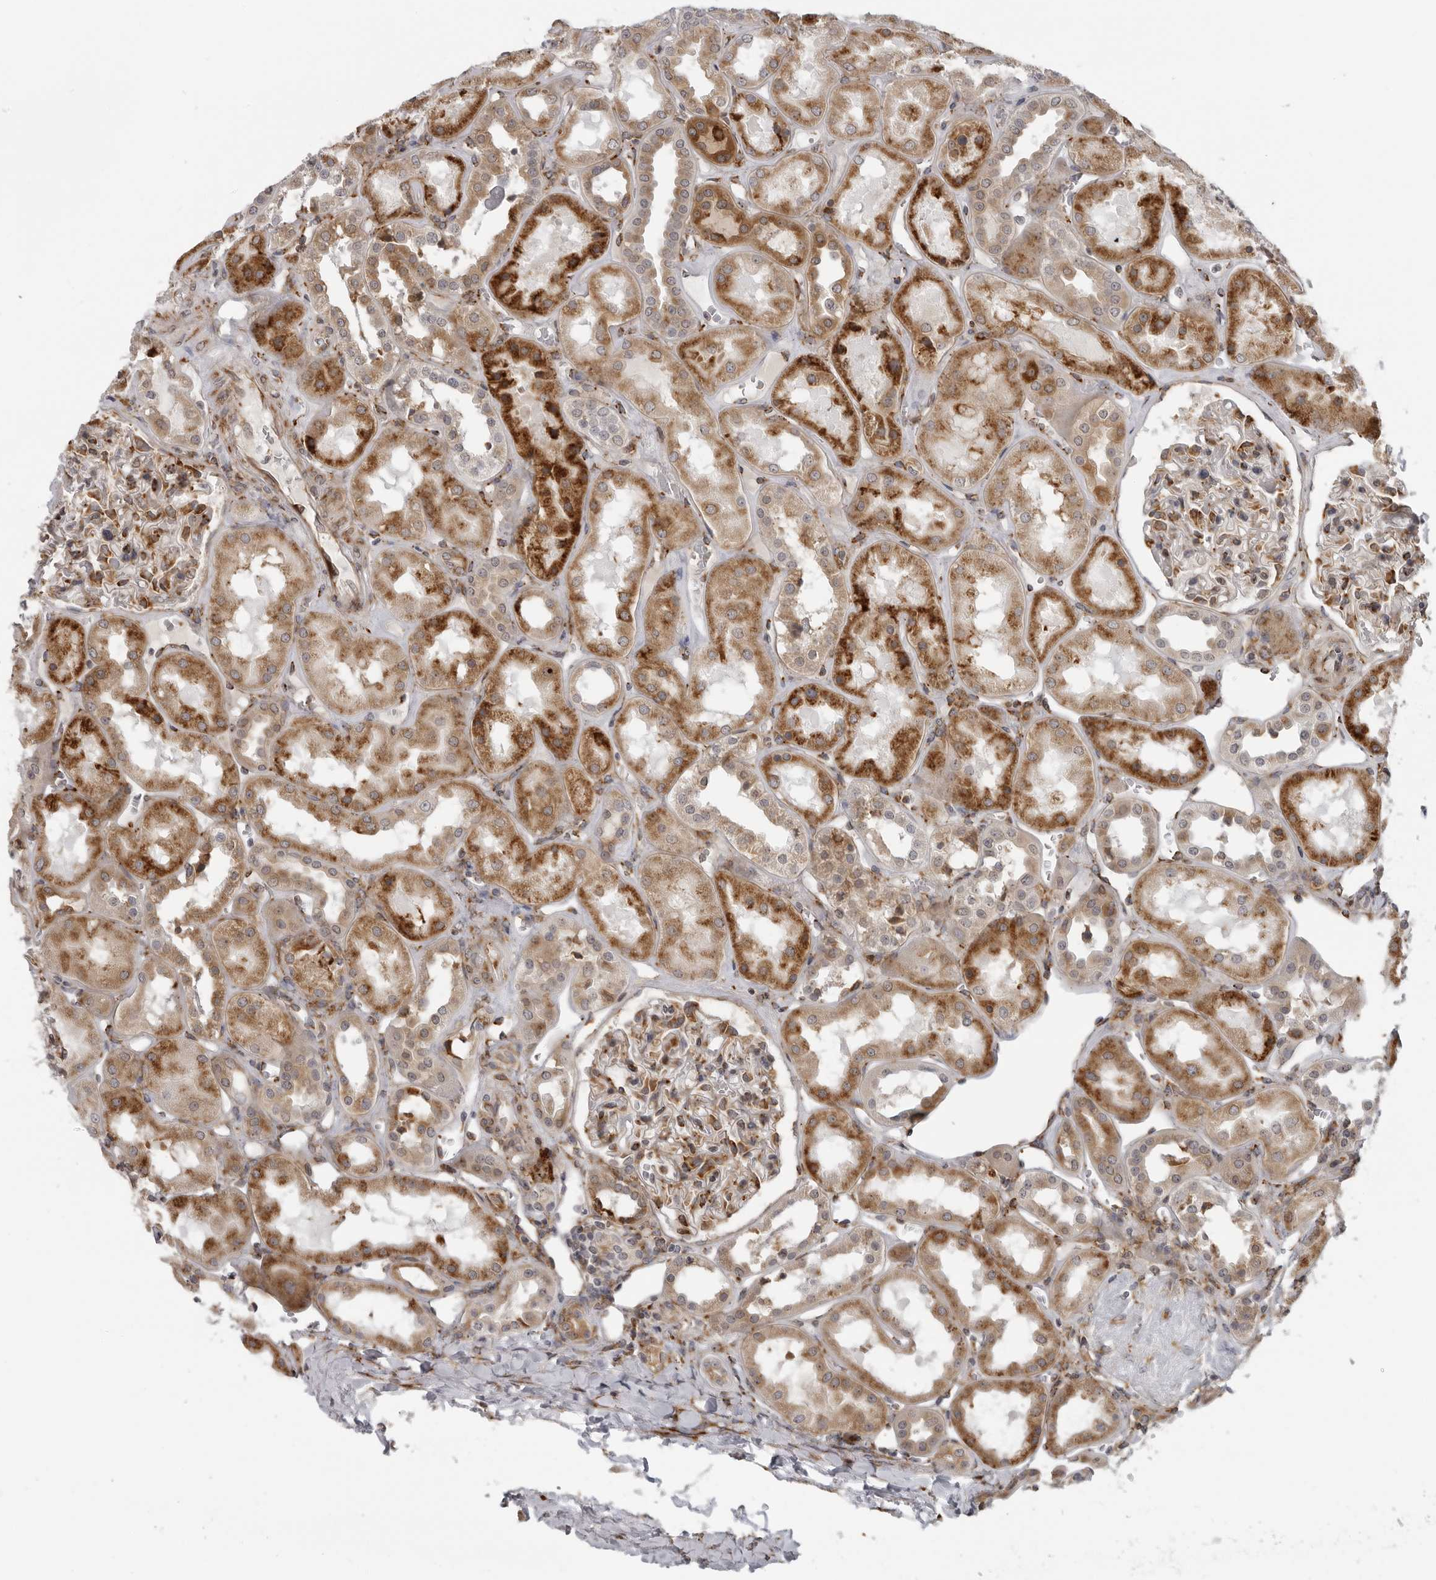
{"staining": {"intensity": "strong", "quantity": "25%-75%", "location": "cytoplasmic/membranous"}, "tissue": "kidney", "cell_type": "Cells in glomeruli", "image_type": "normal", "snomed": [{"axis": "morphology", "description": "Normal tissue, NOS"}, {"axis": "topography", "description": "Kidney"}], "caption": "This histopathology image demonstrates immunohistochemistry (IHC) staining of unremarkable human kidney, with high strong cytoplasmic/membranous positivity in about 25%-75% of cells in glomeruli.", "gene": "ALPK2", "patient": {"sex": "male", "age": 70}}